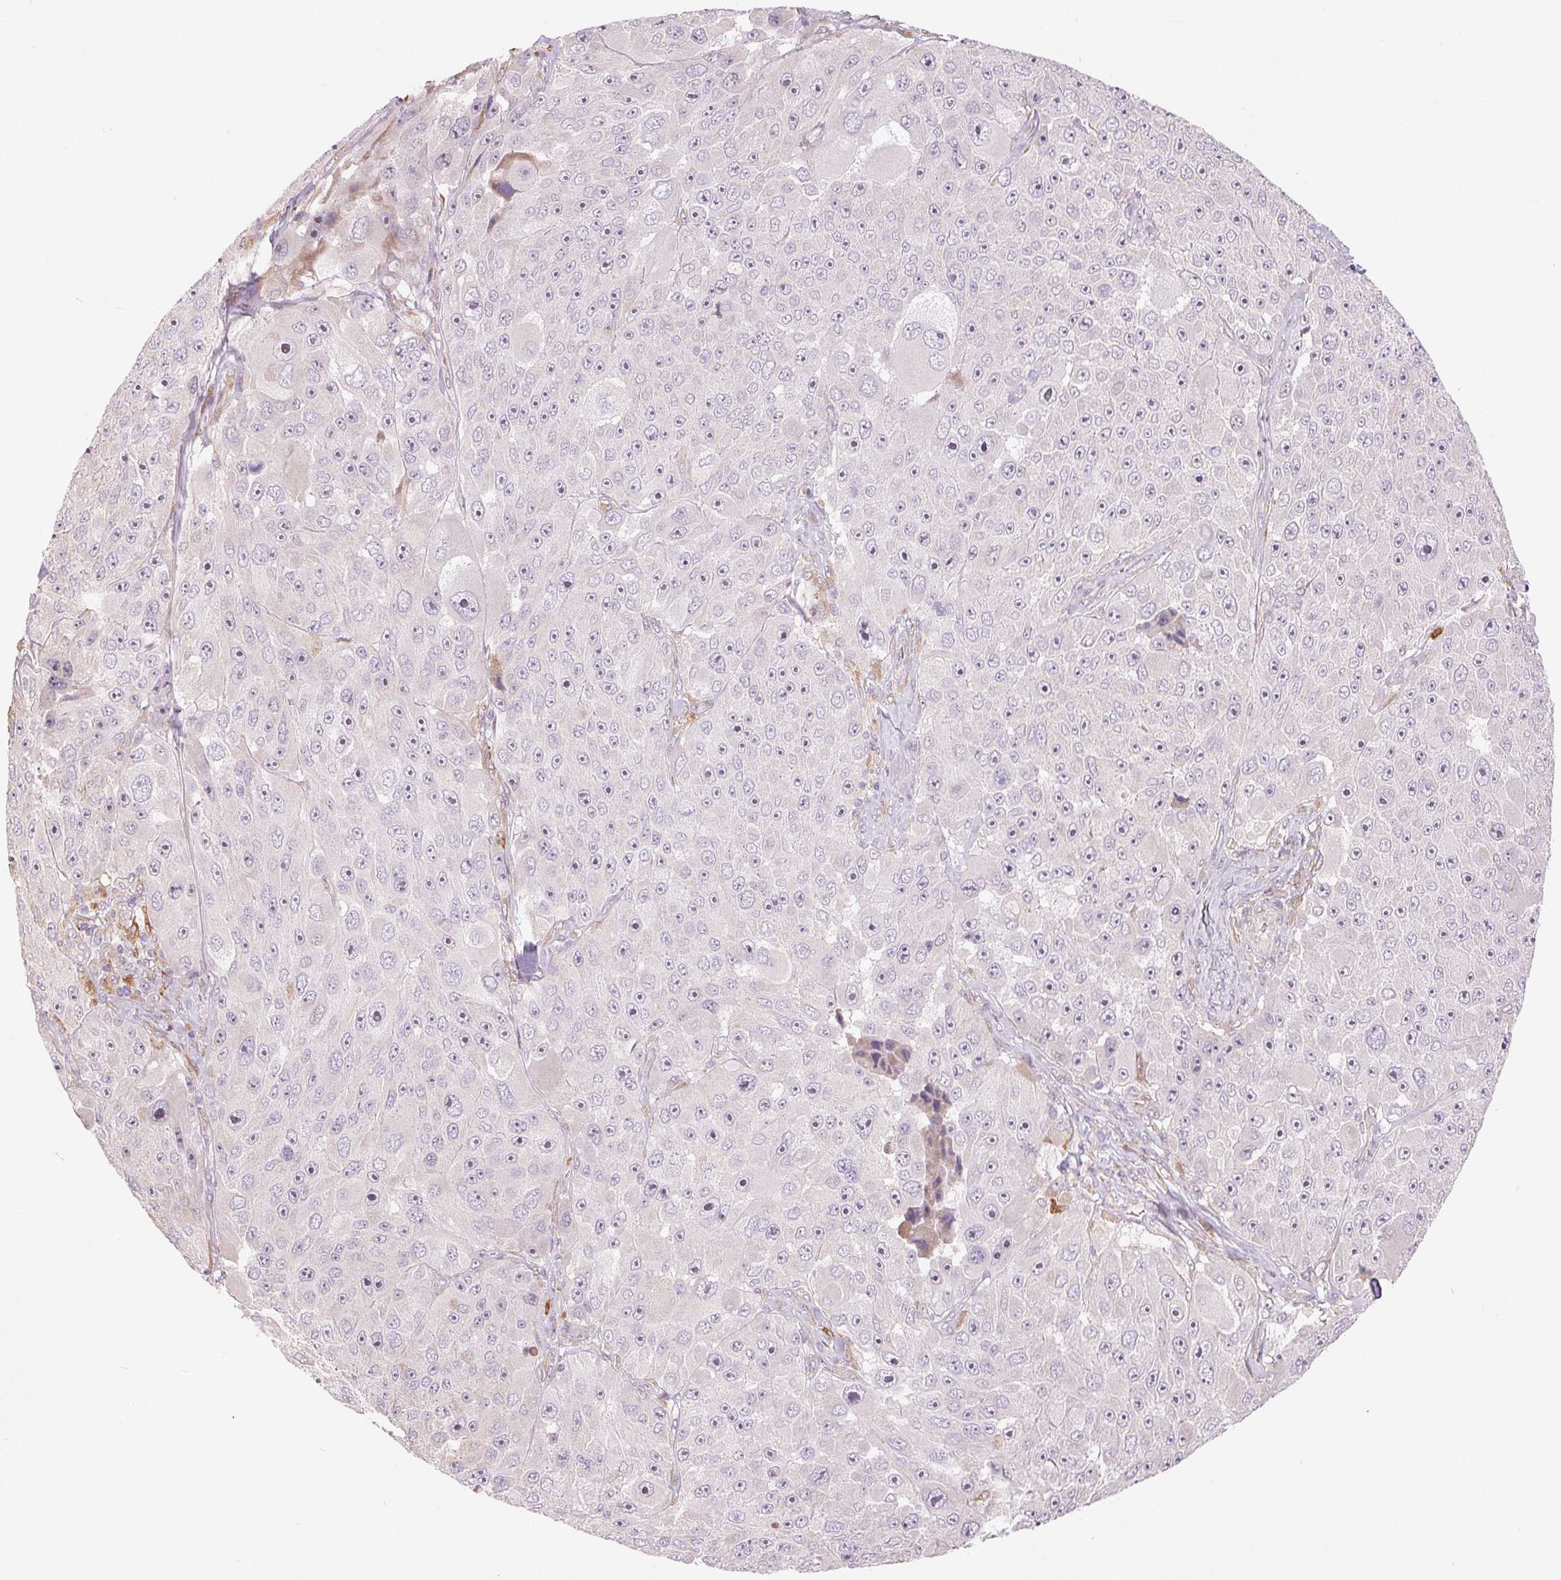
{"staining": {"intensity": "negative", "quantity": "none", "location": "none"}, "tissue": "melanoma", "cell_type": "Tumor cells", "image_type": "cancer", "snomed": [{"axis": "morphology", "description": "Malignant melanoma, Metastatic site"}, {"axis": "topography", "description": "Lymph node"}], "caption": "High power microscopy micrograph of an immunohistochemistry (IHC) photomicrograph of melanoma, revealing no significant staining in tumor cells.", "gene": "METTL17", "patient": {"sex": "male", "age": 62}}